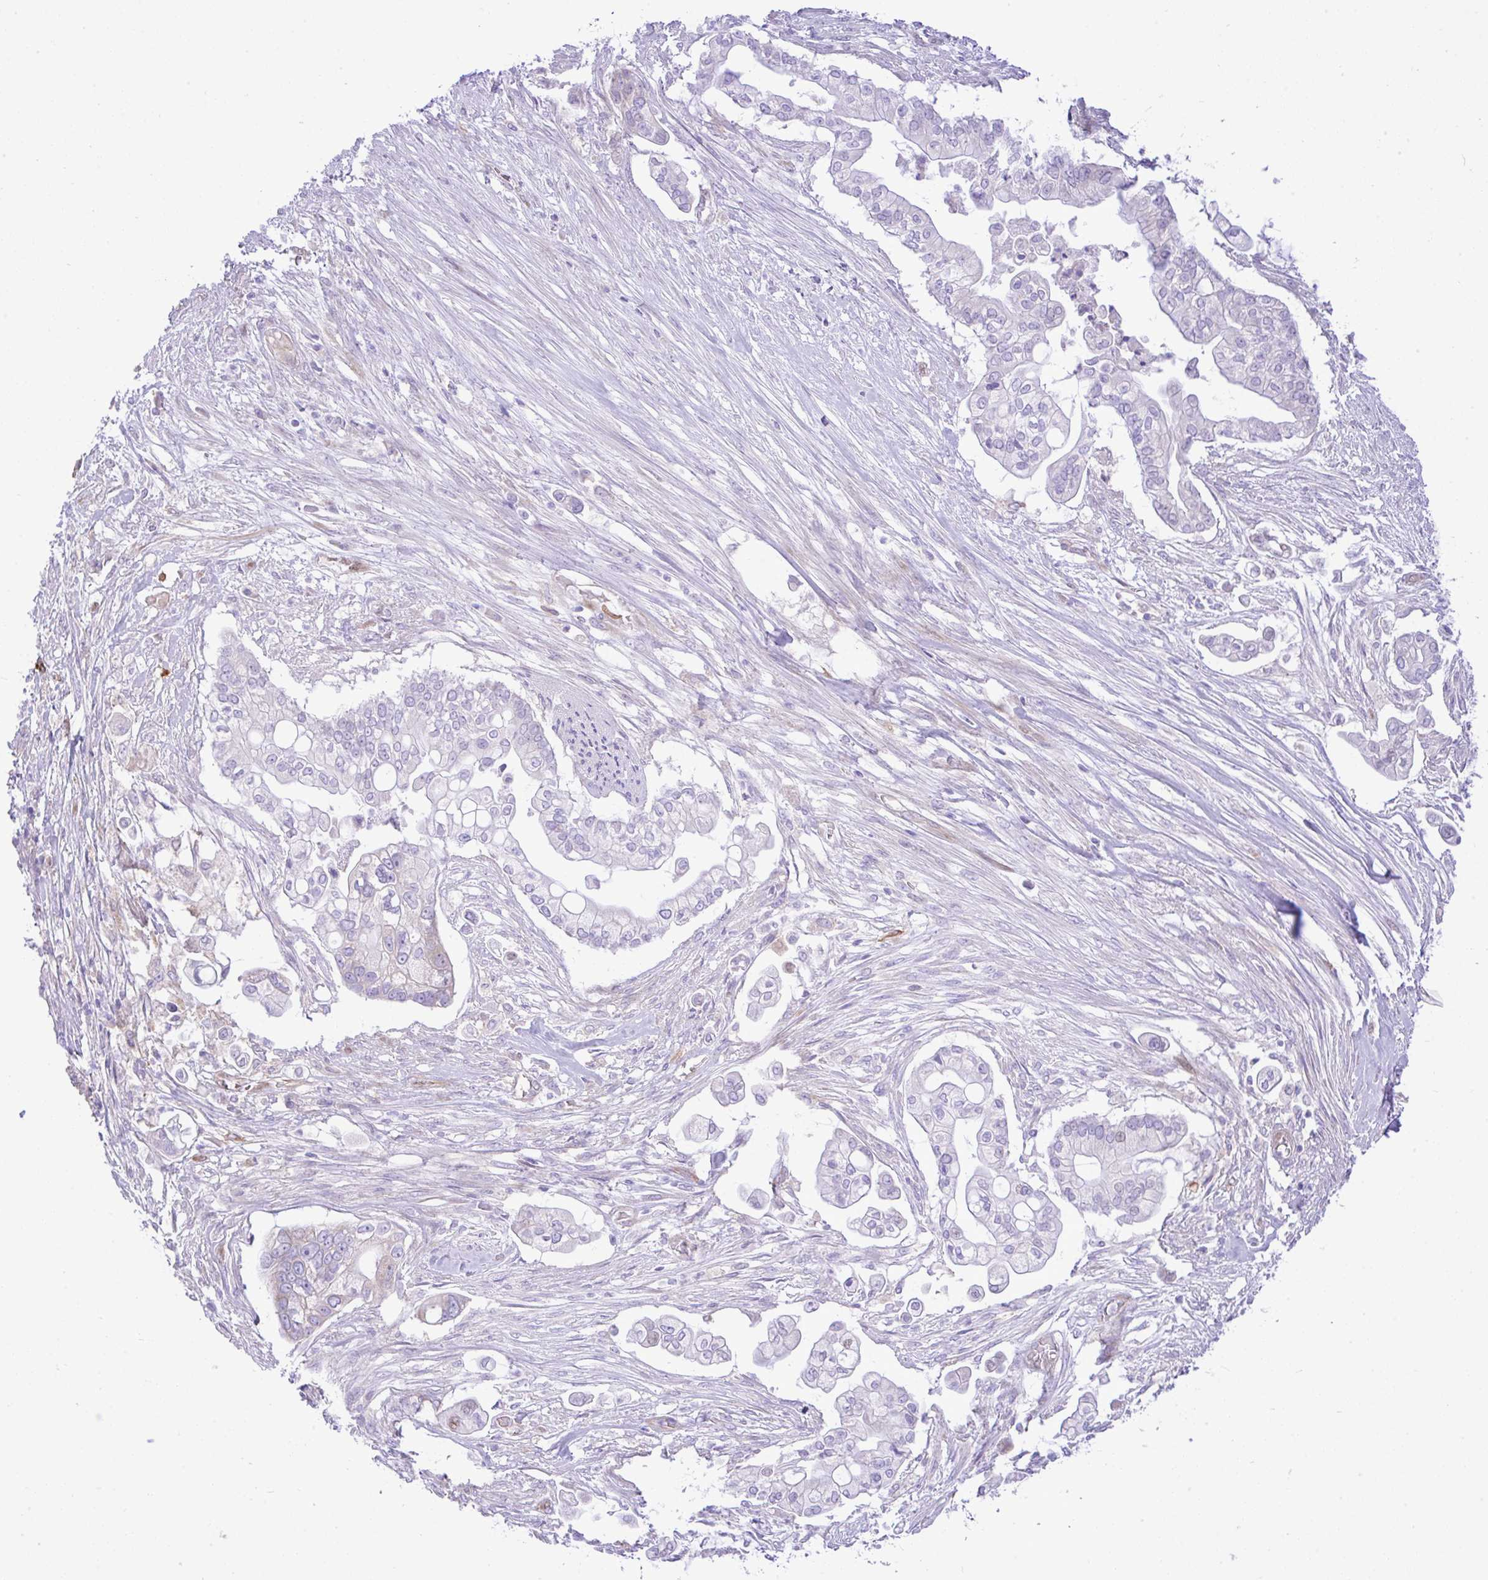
{"staining": {"intensity": "weak", "quantity": "<25%", "location": "cytoplasmic/membranous"}, "tissue": "pancreatic cancer", "cell_type": "Tumor cells", "image_type": "cancer", "snomed": [{"axis": "morphology", "description": "Adenocarcinoma, NOS"}, {"axis": "topography", "description": "Pancreas"}], "caption": "Immunohistochemical staining of pancreatic adenocarcinoma exhibits no significant expression in tumor cells.", "gene": "EEF1A2", "patient": {"sex": "female", "age": 69}}